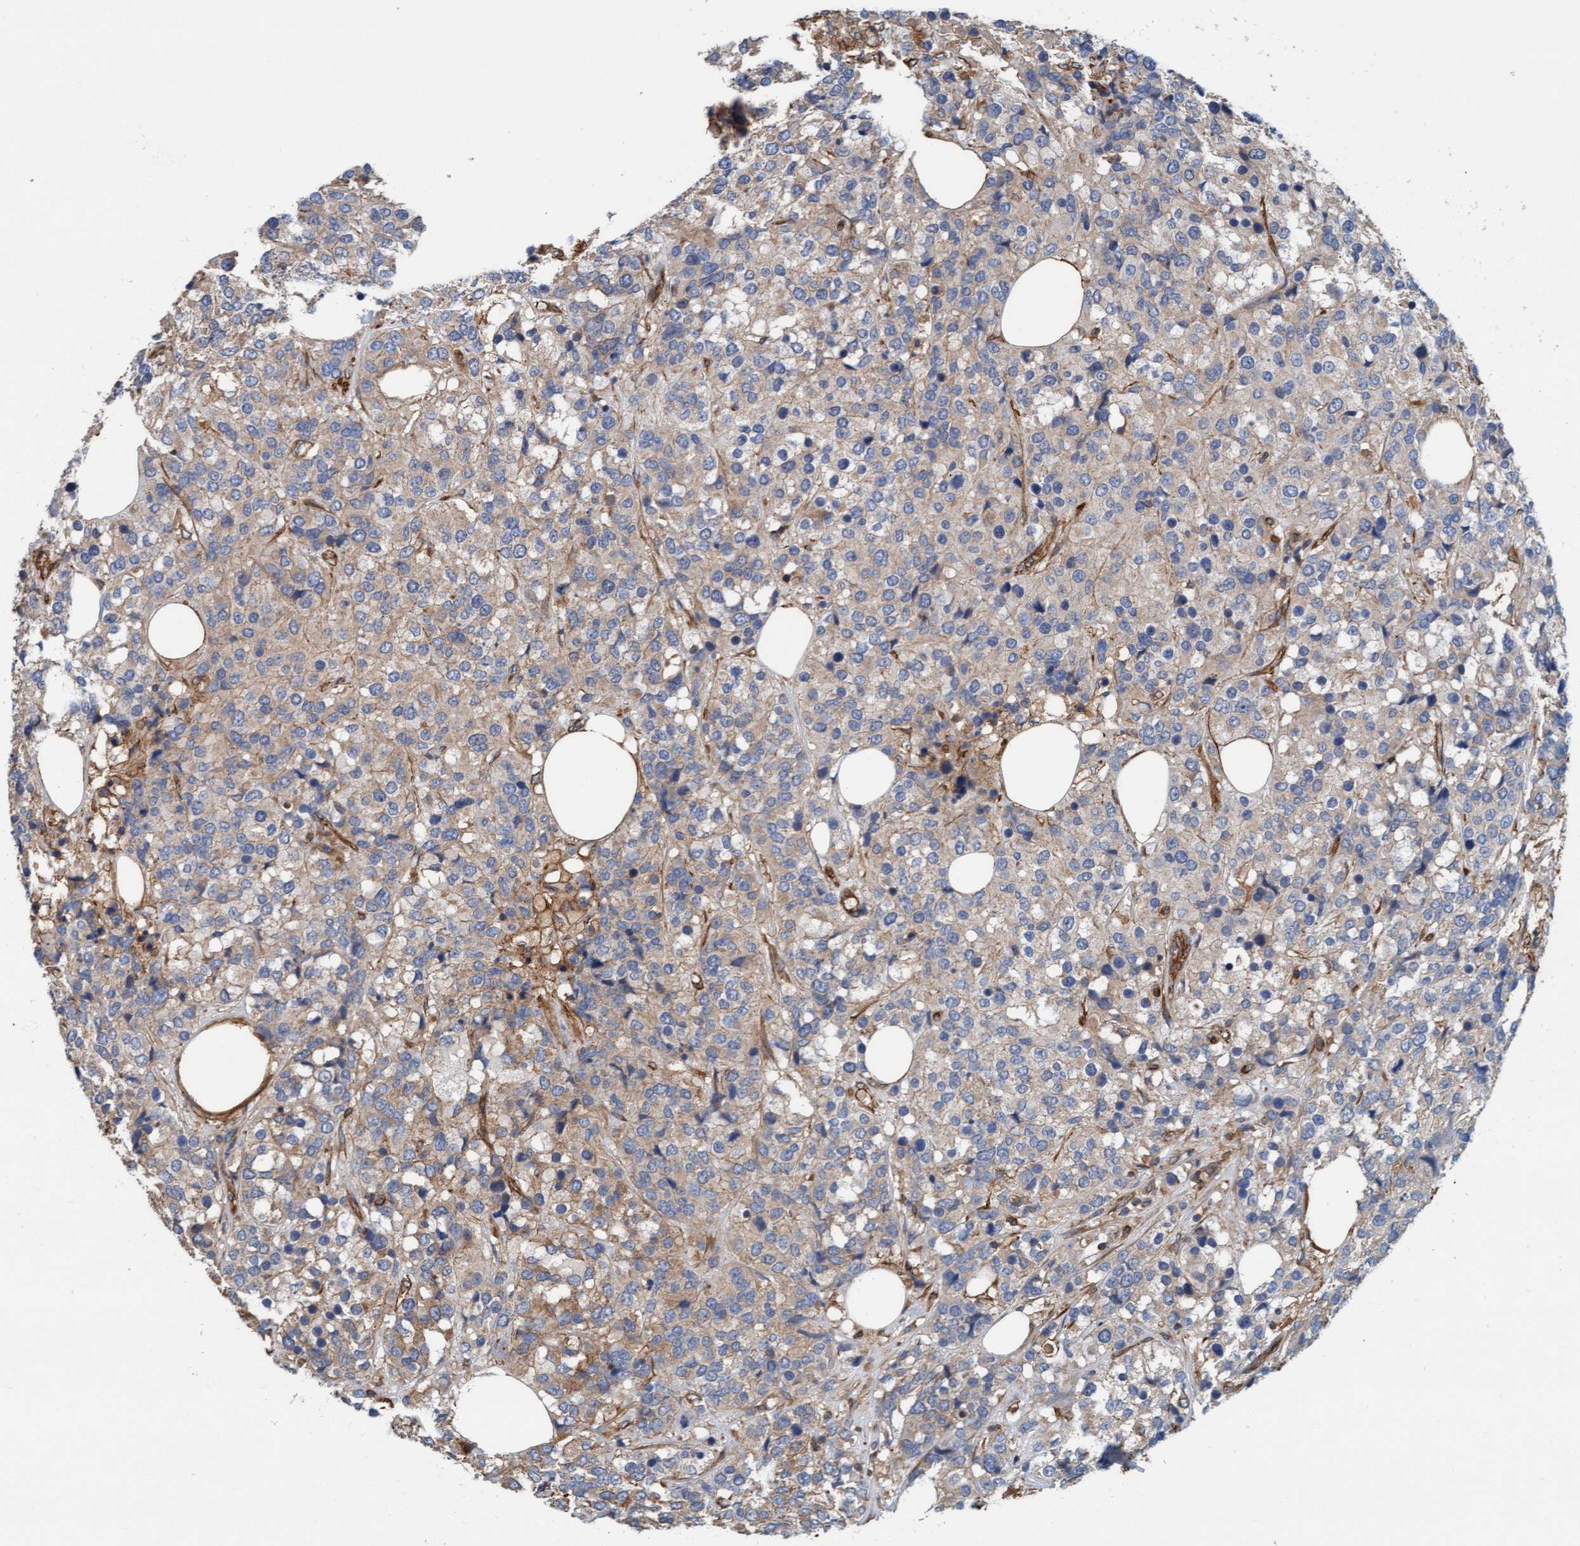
{"staining": {"intensity": "weak", "quantity": "25%-75%", "location": "cytoplasmic/membranous"}, "tissue": "breast cancer", "cell_type": "Tumor cells", "image_type": "cancer", "snomed": [{"axis": "morphology", "description": "Lobular carcinoma"}, {"axis": "topography", "description": "Breast"}], "caption": "Protein staining exhibits weak cytoplasmic/membranous positivity in approximately 25%-75% of tumor cells in lobular carcinoma (breast). The staining was performed using DAB, with brown indicating positive protein expression. Nuclei are stained blue with hematoxylin.", "gene": "STXBP4", "patient": {"sex": "female", "age": 59}}